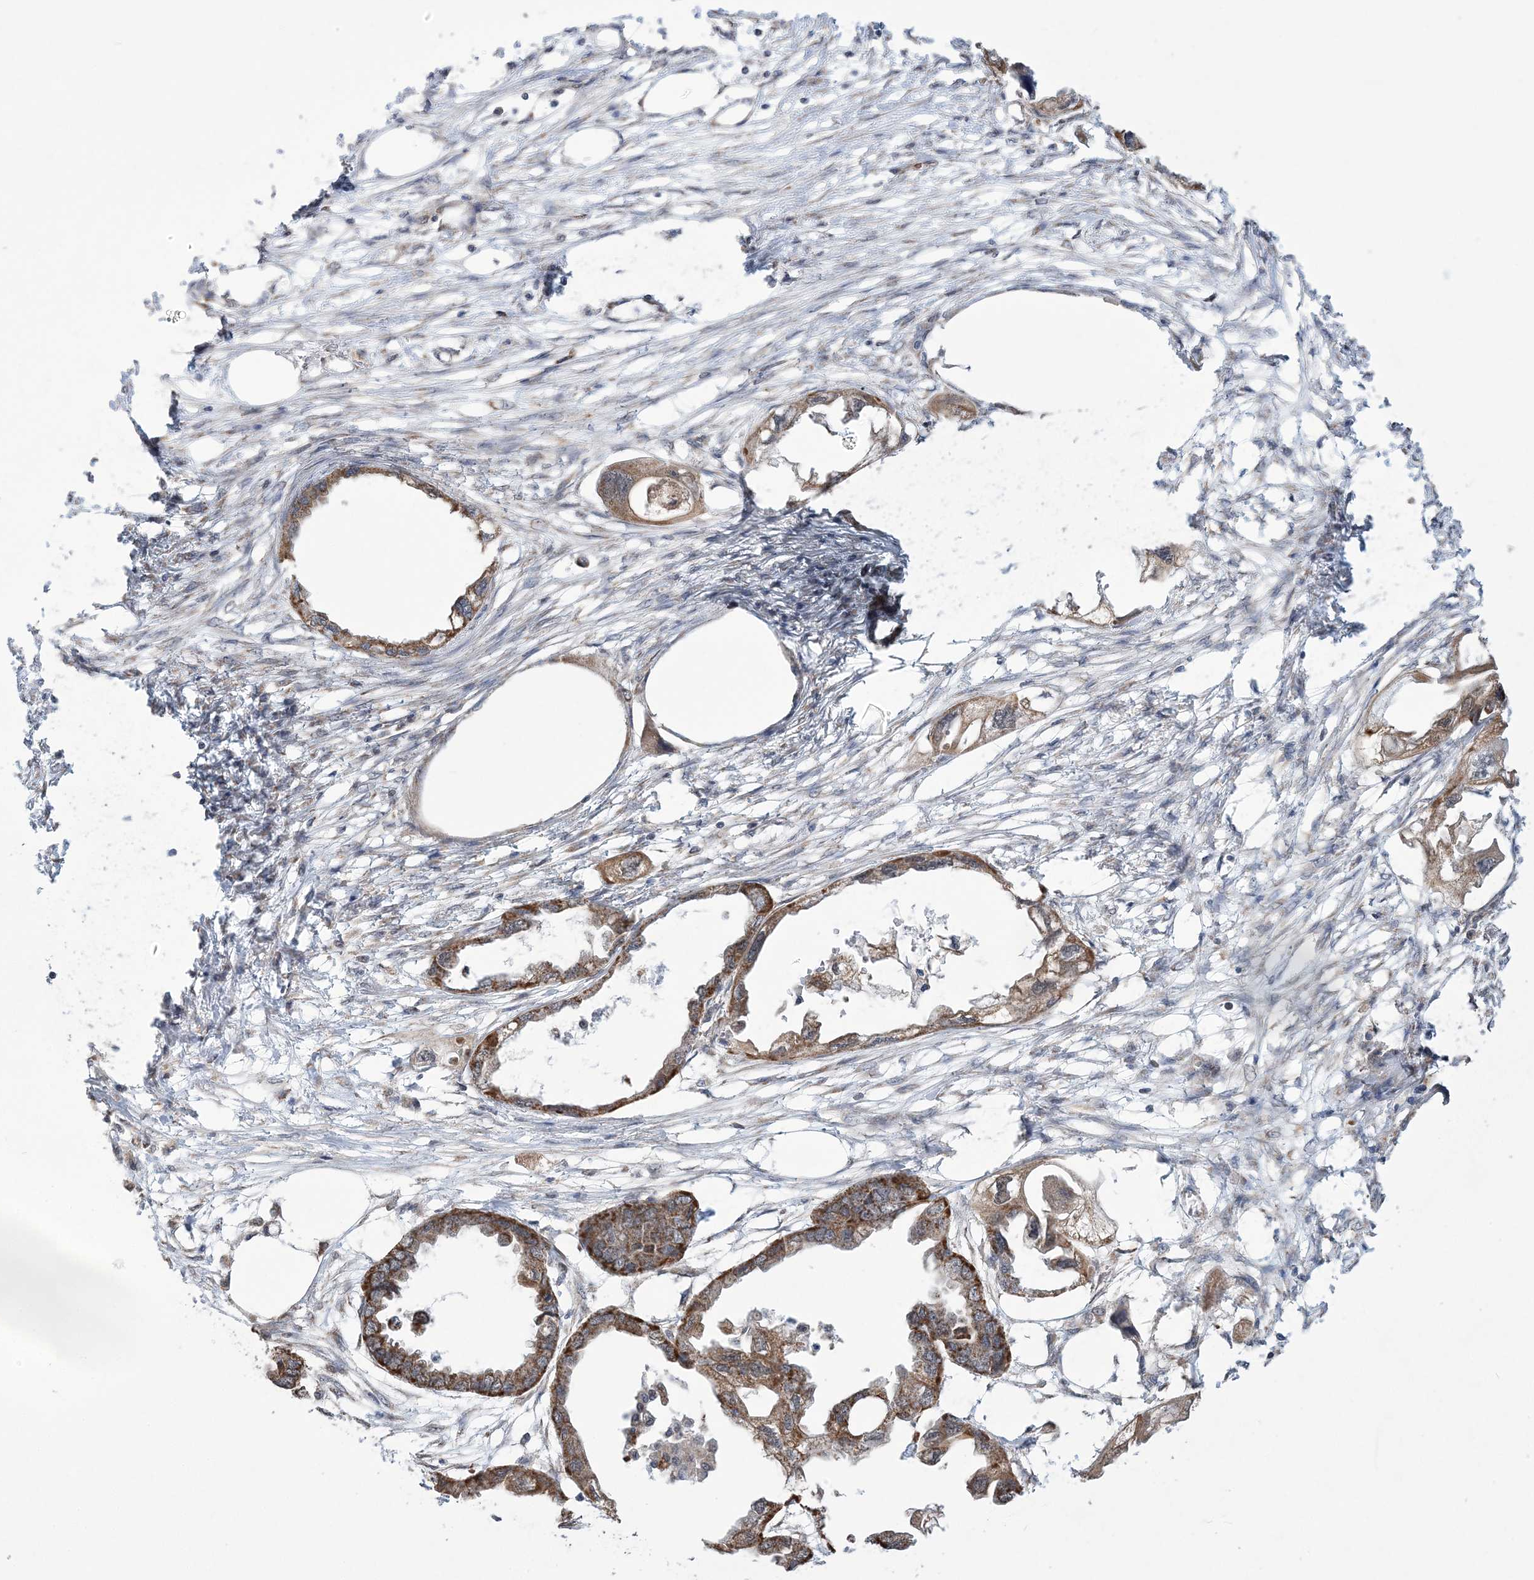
{"staining": {"intensity": "moderate", "quantity": ">75%", "location": "cytoplasmic/membranous"}, "tissue": "endometrial cancer", "cell_type": "Tumor cells", "image_type": "cancer", "snomed": [{"axis": "morphology", "description": "Adenocarcinoma, NOS"}, {"axis": "morphology", "description": "Adenocarcinoma, metastatic, NOS"}, {"axis": "topography", "description": "Adipose tissue"}, {"axis": "topography", "description": "Endometrium"}], "caption": "Human endometrial metastatic adenocarcinoma stained with a brown dye exhibits moderate cytoplasmic/membranous positive staining in approximately >75% of tumor cells.", "gene": "SLX9", "patient": {"sex": "female", "age": 67}}